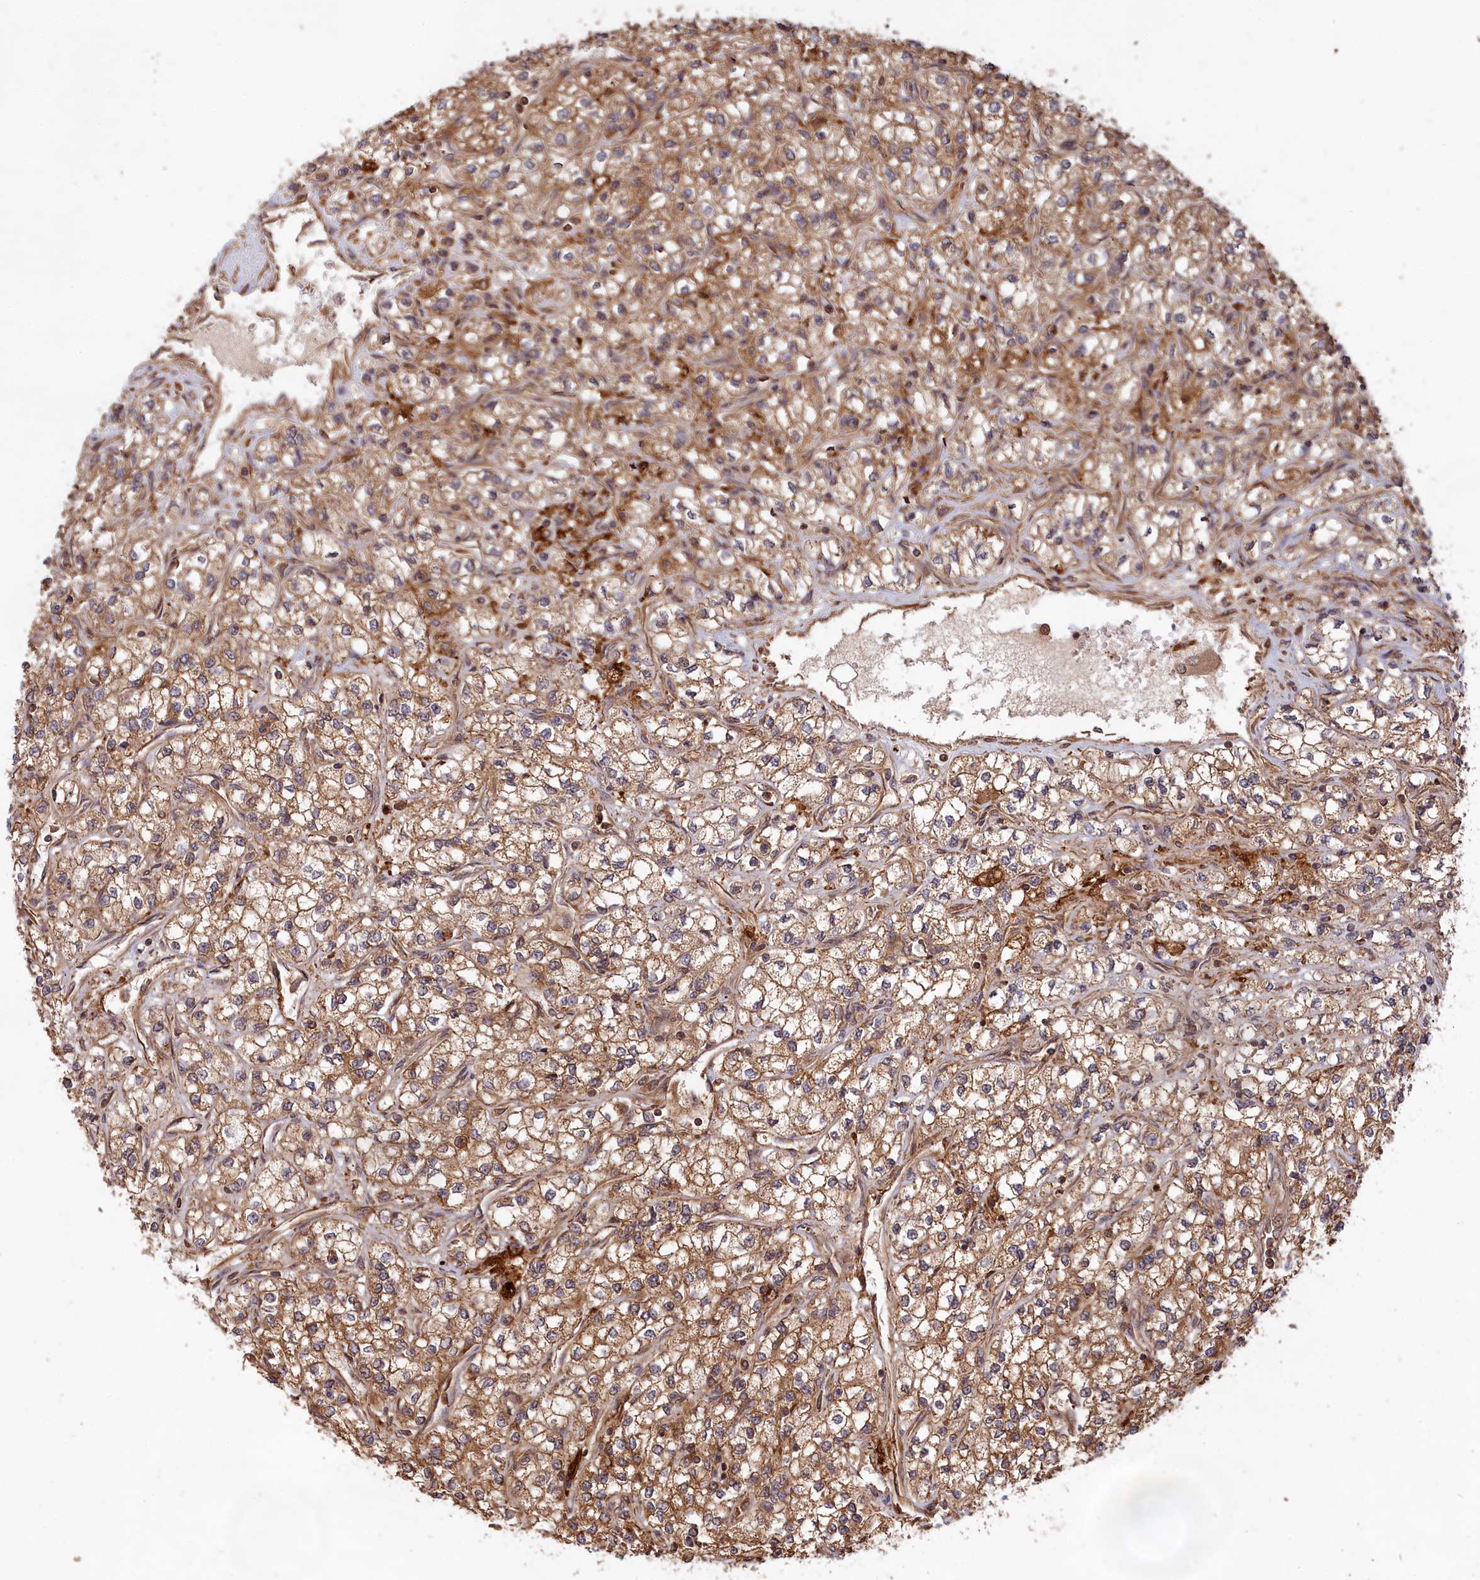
{"staining": {"intensity": "moderate", "quantity": ">75%", "location": "cytoplasmic/membranous"}, "tissue": "renal cancer", "cell_type": "Tumor cells", "image_type": "cancer", "snomed": [{"axis": "morphology", "description": "Adenocarcinoma, NOS"}, {"axis": "topography", "description": "Kidney"}], "caption": "A brown stain labels moderate cytoplasmic/membranous positivity of a protein in human adenocarcinoma (renal) tumor cells.", "gene": "CCDC174", "patient": {"sex": "male", "age": 80}}